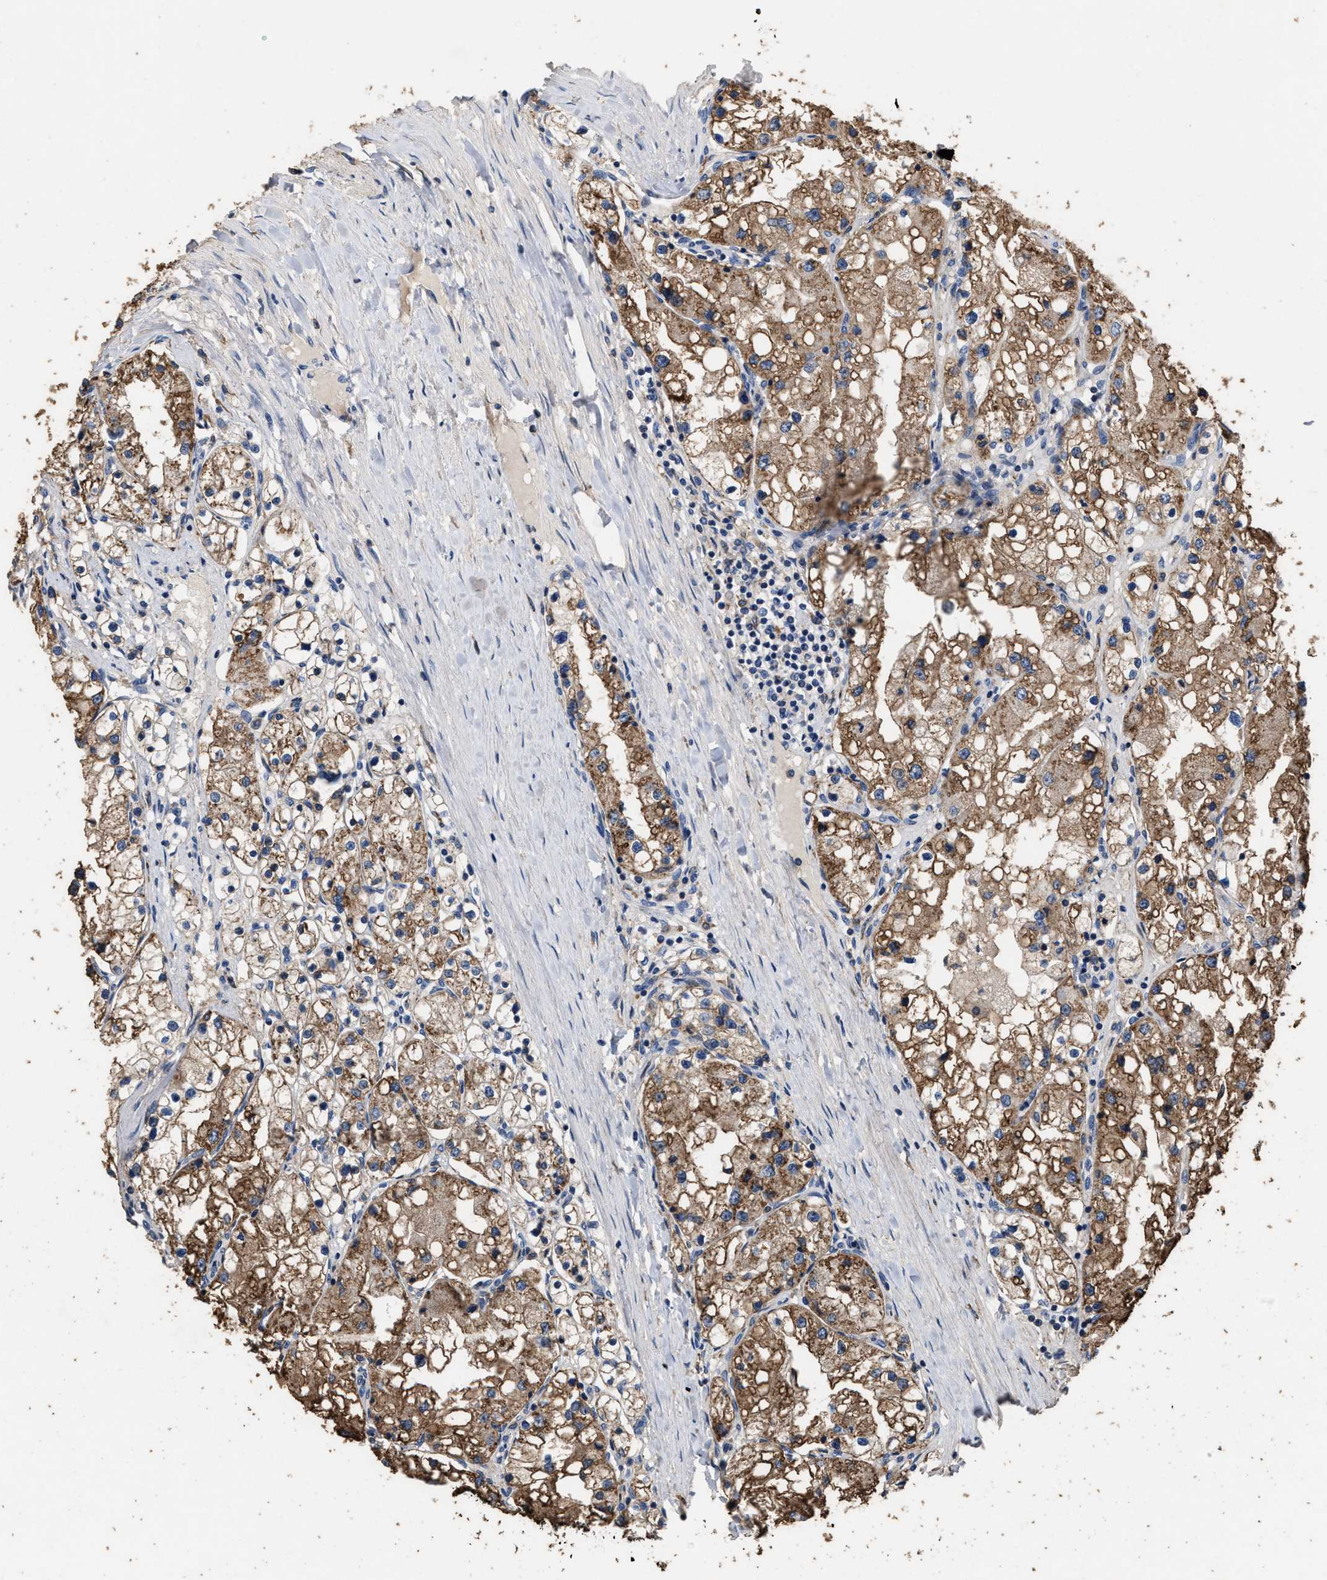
{"staining": {"intensity": "moderate", "quantity": ">75%", "location": "cytoplasmic/membranous"}, "tissue": "renal cancer", "cell_type": "Tumor cells", "image_type": "cancer", "snomed": [{"axis": "morphology", "description": "Adenocarcinoma, NOS"}, {"axis": "topography", "description": "Kidney"}], "caption": "This image reveals adenocarcinoma (renal) stained with immunohistochemistry to label a protein in brown. The cytoplasmic/membranous of tumor cells show moderate positivity for the protein. Nuclei are counter-stained blue.", "gene": "TDRKH", "patient": {"sex": "male", "age": 68}}